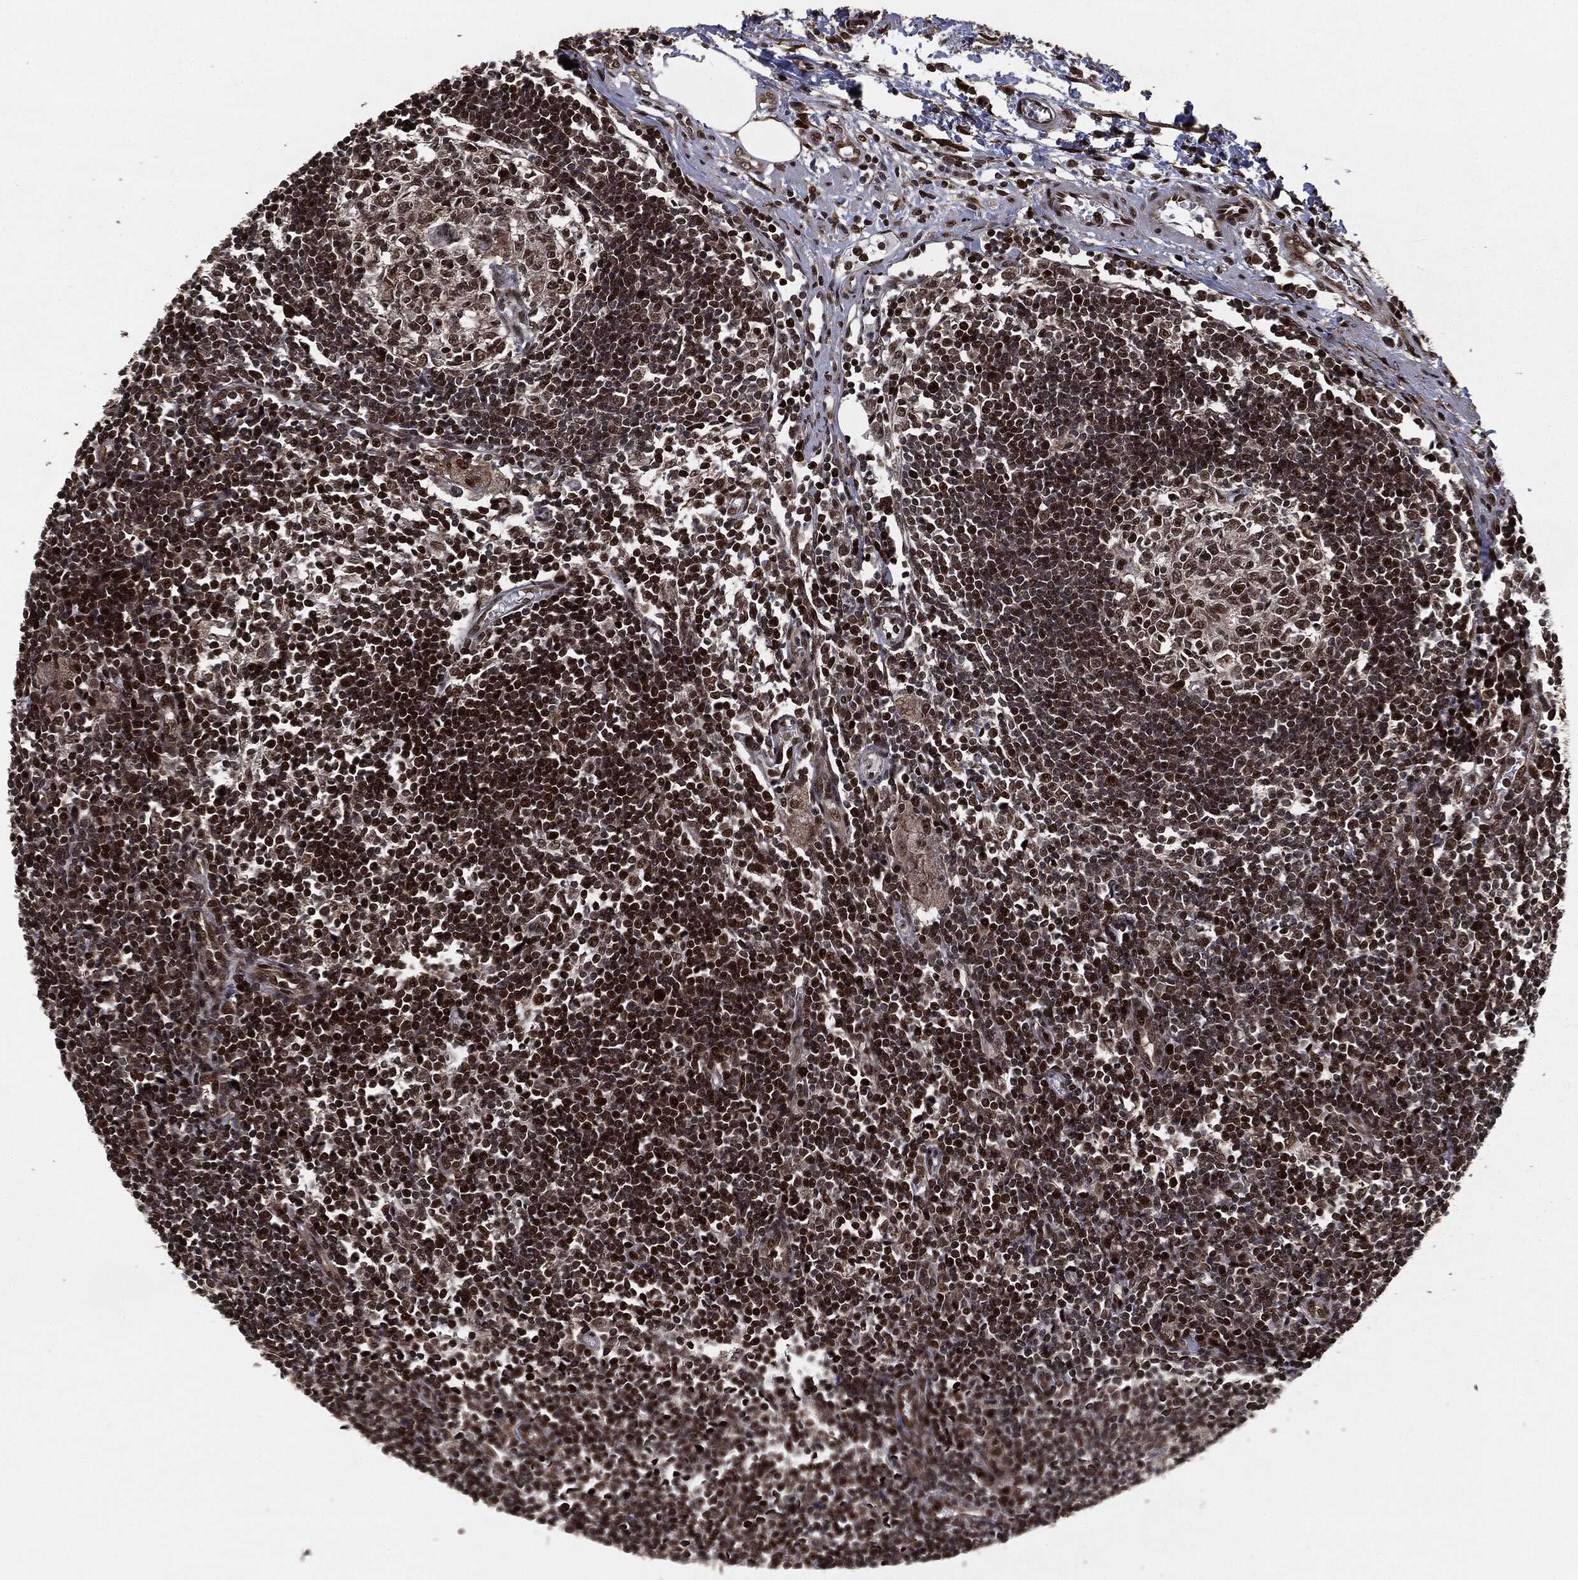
{"staining": {"intensity": "strong", "quantity": ">75%", "location": "nuclear"}, "tissue": "lymph node", "cell_type": "Germinal center cells", "image_type": "normal", "snomed": [{"axis": "morphology", "description": "Normal tissue, NOS"}, {"axis": "morphology", "description": "Adenocarcinoma, NOS"}, {"axis": "topography", "description": "Lymph node"}, {"axis": "topography", "description": "Pancreas"}], "caption": "DAB (3,3'-diaminobenzidine) immunohistochemical staining of unremarkable lymph node demonstrates strong nuclear protein expression in about >75% of germinal center cells.", "gene": "DVL2", "patient": {"sex": "female", "age": 58}}